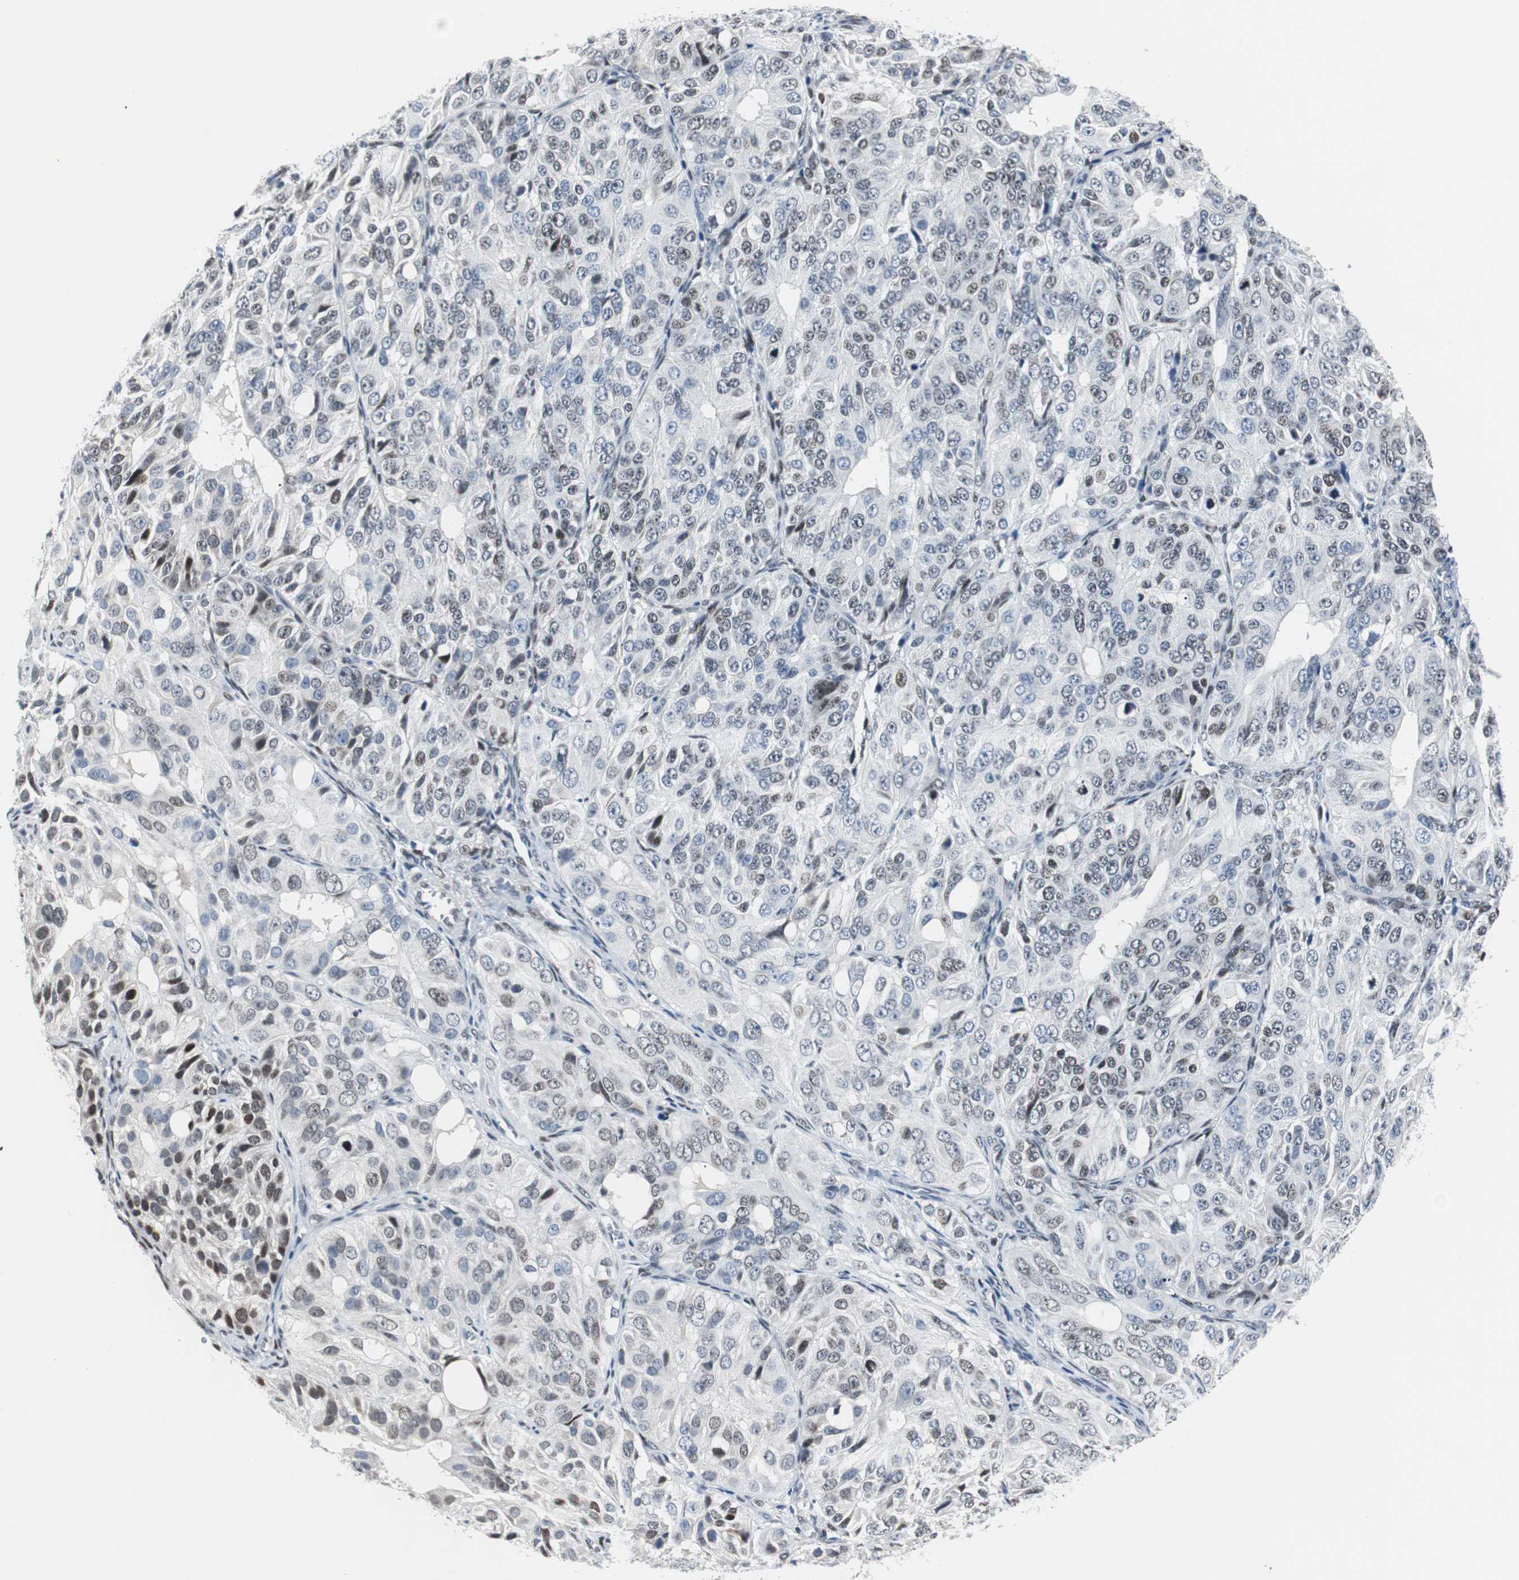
{"staining": {"intensity": "weak", "quantity": "25%-75%", "location": "nuclear"}, "tissue": "ovarian cancer", "cell_type": "Tumor cells", "image_type": "cancer", "snomed": [{"axis": "morphology", "description": "Carcinoma, endometroid"}, {"axis": "topography", "description": "Ovary"}], "caption": "High-magnification brightfield microscopy of ovarian endometroid carcinoma stained with DAB (brown) and counterstained with hematoxylin (blue). tumor cells exhibit weak nuclear staining is identified in approximately25%-75% of cells.", "gene": "MTA1", "patient": {"sex": "female", "age": 51}}